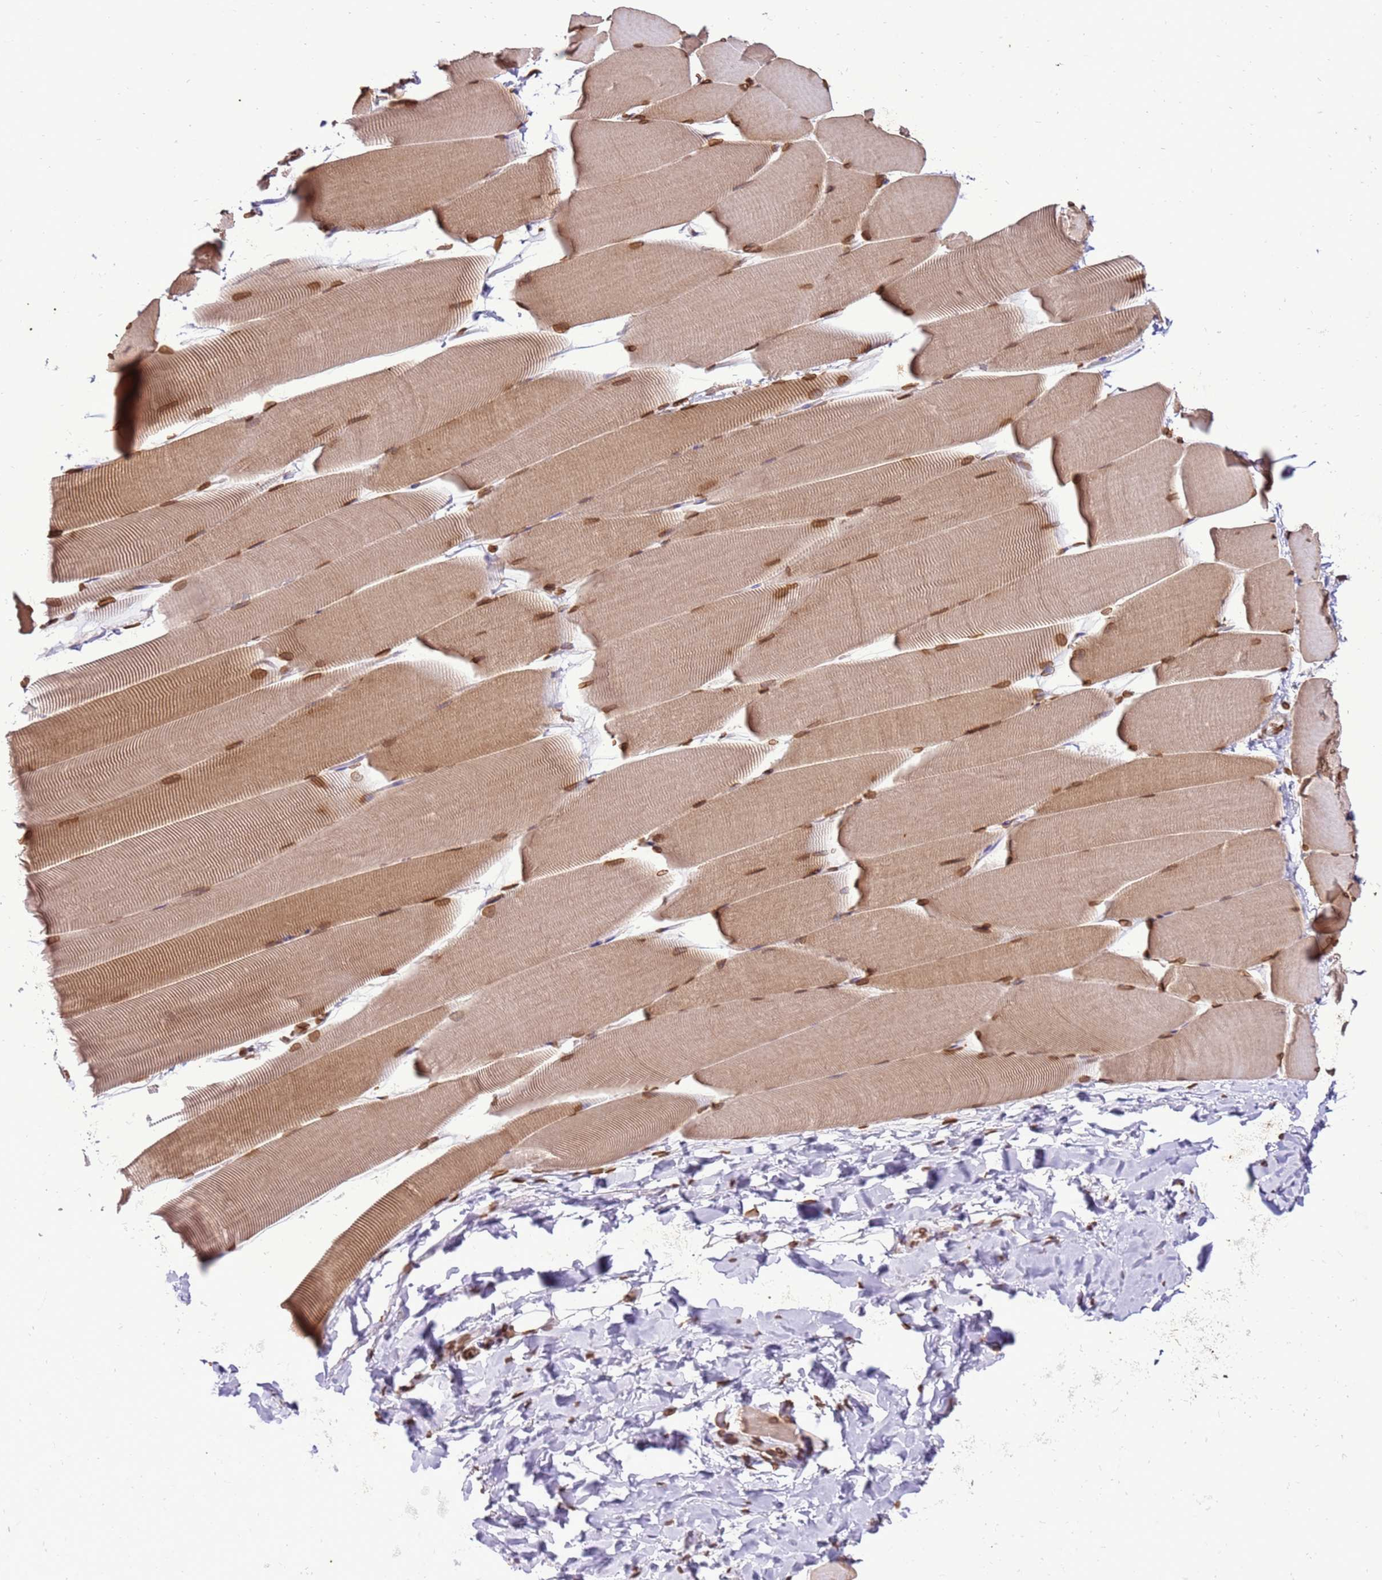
{"staining": {"intensity": "moderate", "quantity": "25%-75%", "location": "cytoplasmic/membranous,nuclear"}, "tissue": "skeletal muscle", "cell_type": "Myocytes", "image_type": "normal", "snomed": [{"axis": "morphology", "description": "Normal tissue, NOS"}, {"axis": "topography", "description": "Skeletal muscle"}], "caption": "Immunohistochemical staining of unremarkable human skeletal muscle reveals 25%-75% levels of moderate cytoplasmic/membranous,nuclear protein expression in about 25%-75% of myocytes.", "gene": "TMEM47", "patient": {"sex": "male", "age": 25}}